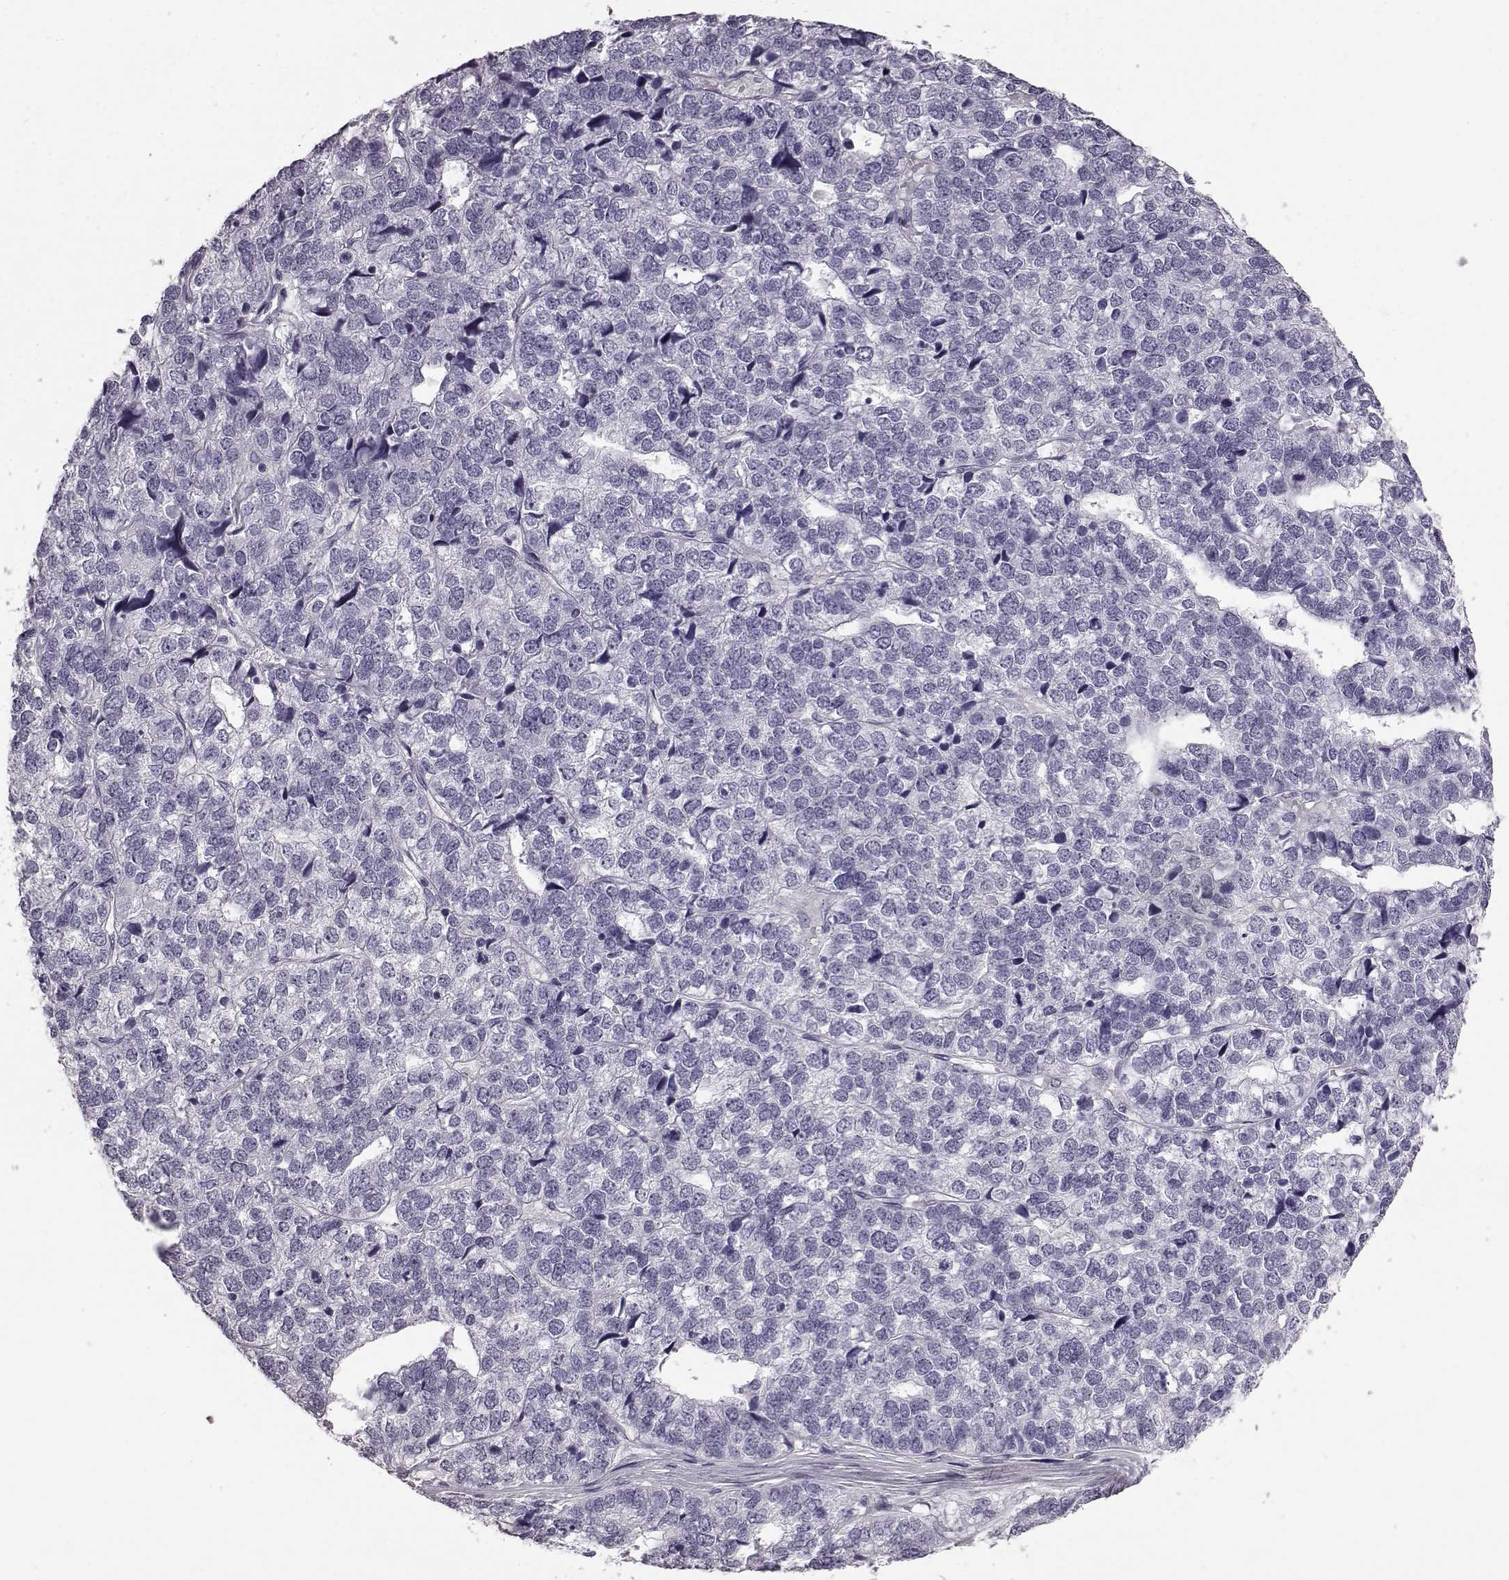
{"staining": {"intensity": "negative", "quantity": "none", "location": "none"}, "tissue": "stomach cancer", "cell_type": "Tumor cells", "image_type": "cancer", "snomed": [{"axis": "morphology", "description": "Adenocarcinoma, NOS"}, {"axis": "topography", "description": "Stomach"}], "caption": "The image shows no staining of tumor cells in stomach cancer (adenocarcinoma). (Brightfield microscopy of DAB immunohistochemistry (IHC) at high magnification).", "gene": "AIPL1", "patient": {"sex": "male", "age": 69}}